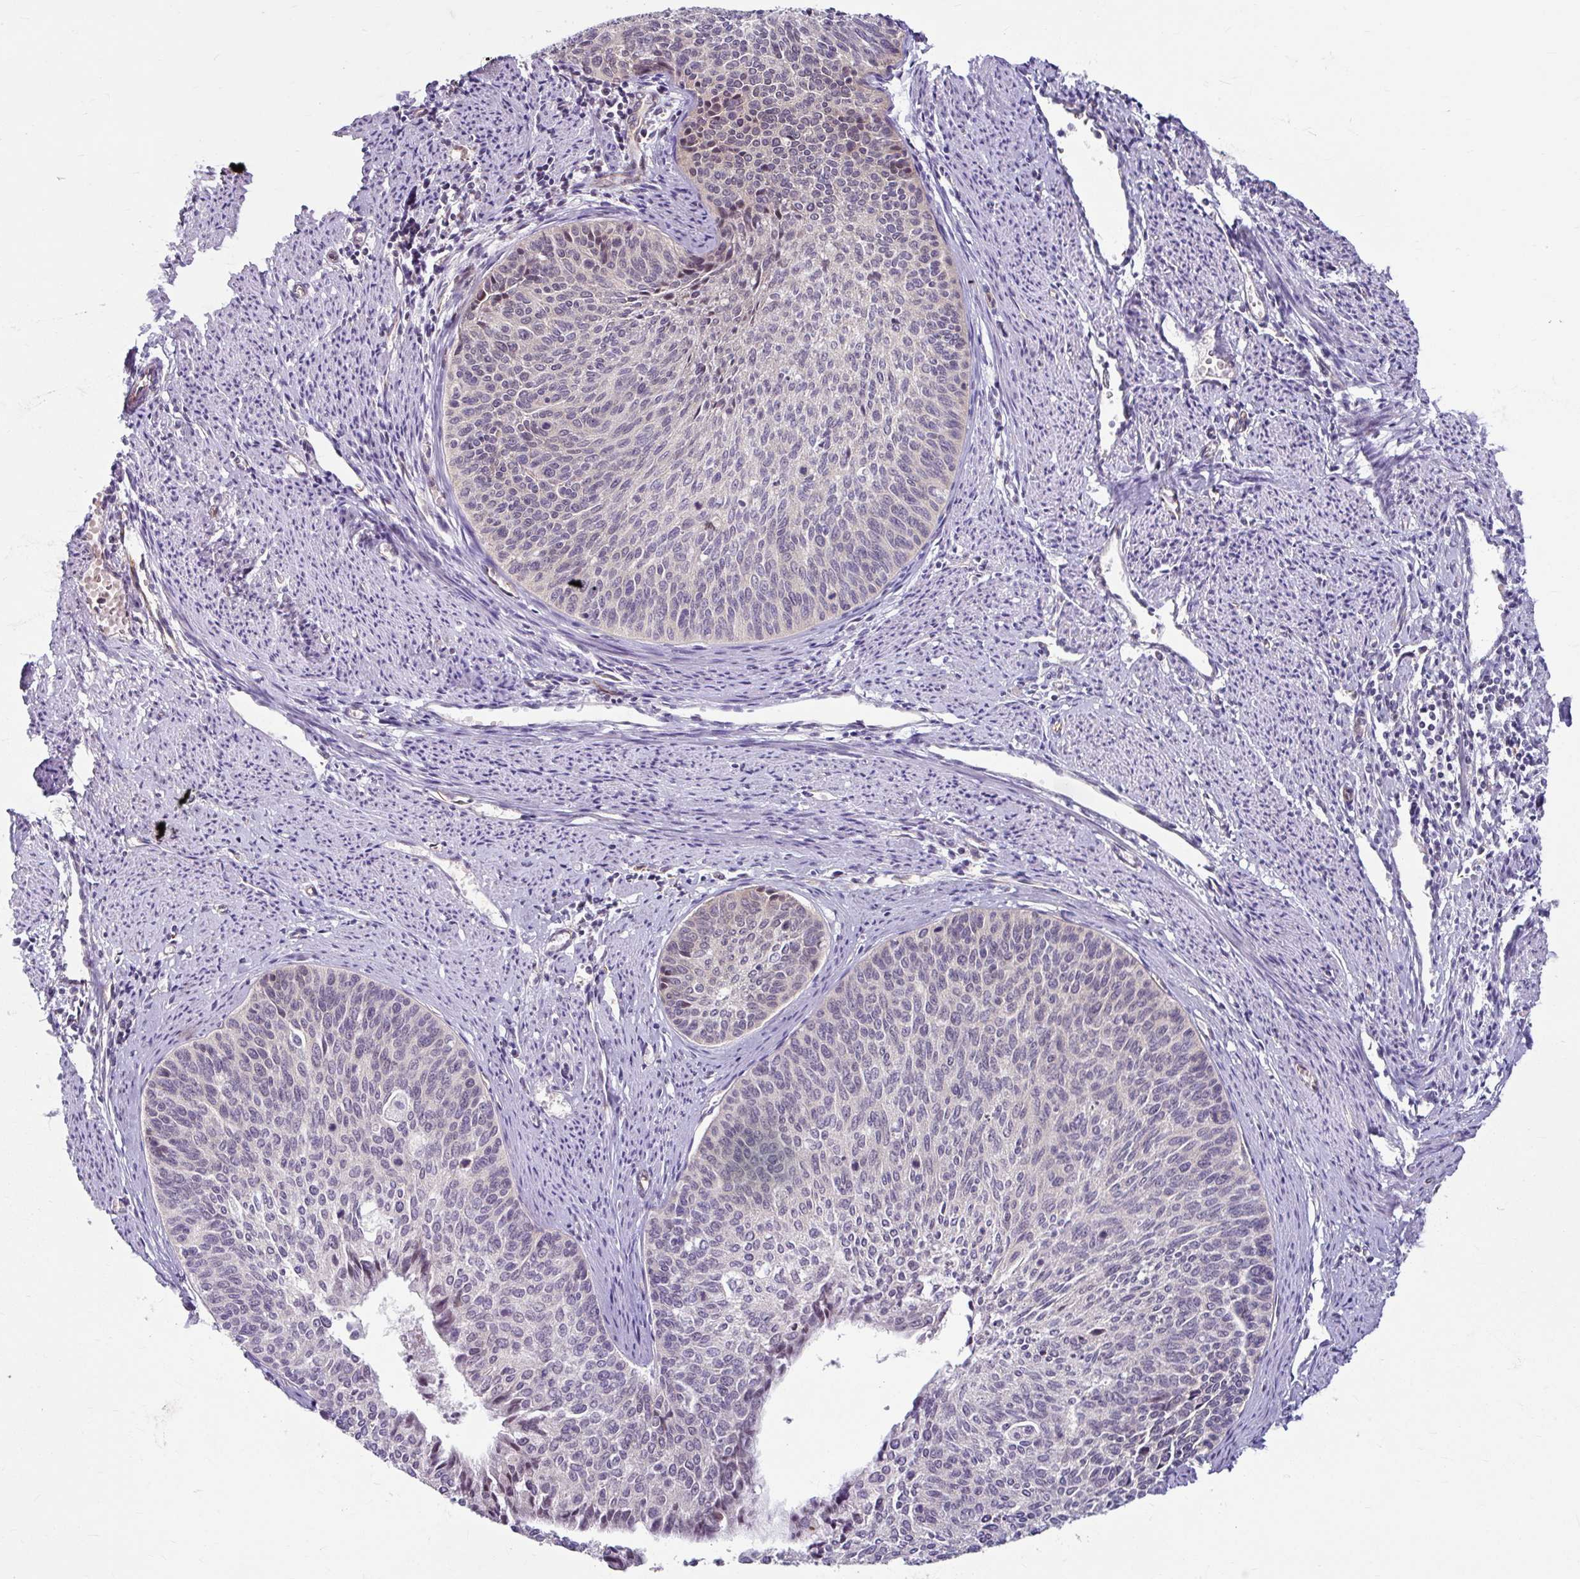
{"staining": {"intensity": "negative", "quantity": "none", "location": "none"}, "tissue": "cervical cancer", "cell_type": "Tumor cells", "image_type": "cancer", "snomed": [{"axis": "morphology", "description": "Squamous cell carcinoma, NOS"}, {"axis": "topography", "description": "Cervix"}], "caption": "A micrograph of human cervical cancer is negative for staining in tumor cells. (Stains: DAB IHC with hematoxylin counter stain, Microscopy: brightfield microscopy at high magnification).", "gene": "DAAM2", "patient": {"sex": "female", "age": 55}}